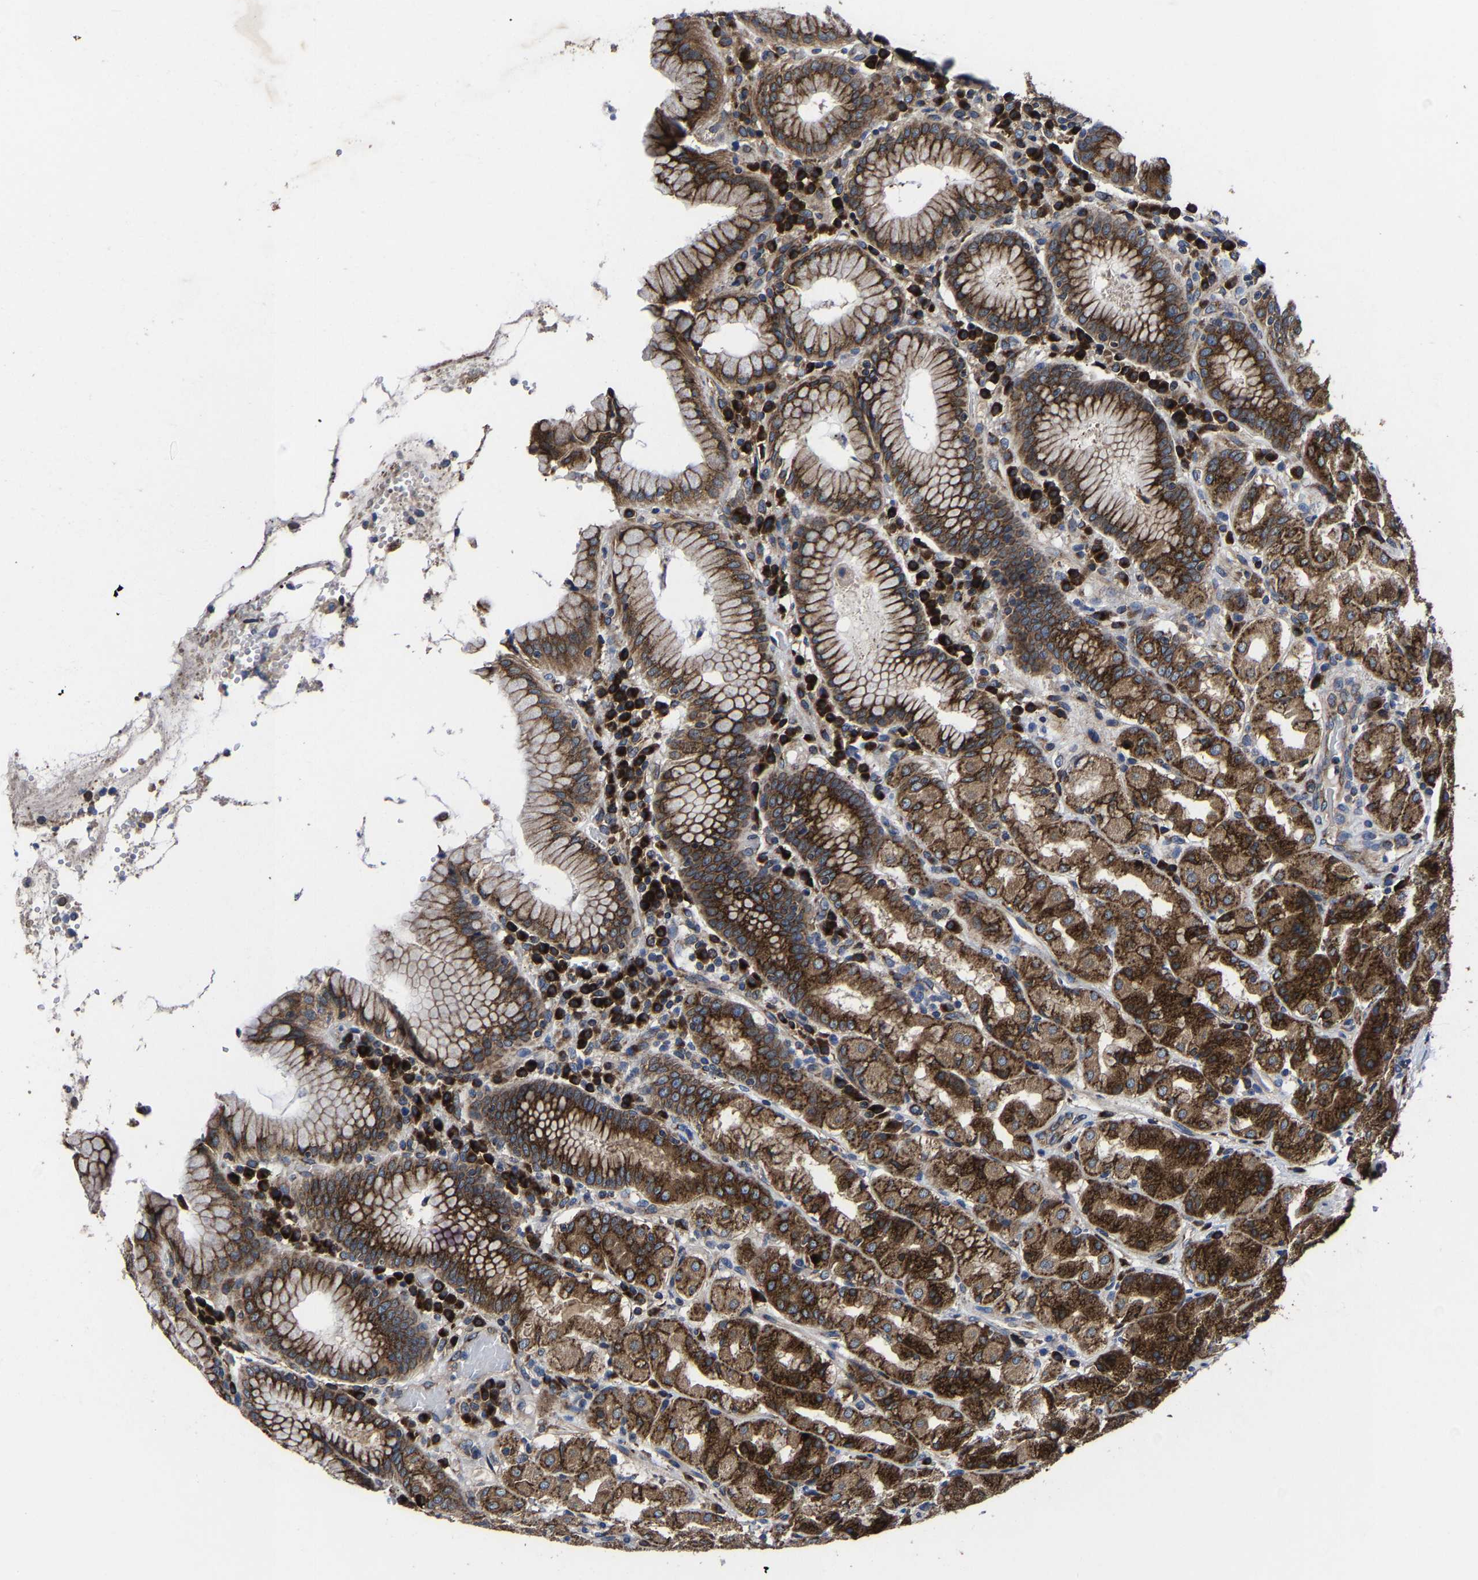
{"staining": {"intensity": "strong", "quantity": ">75%", "location": "cytoplasmic/membranous"}, "tissue": "stomach", "cell_type": "Glandular cells", "image_type": "normal", "snomed": [{"axis": "morphology", "description": "Normal tissue, NOS"}, {"axis": "topography", "description": "Stomach"}, {"axis": "topography", "description": "Stomach, lower"}], "caption": "About >75% of glandular cells in unremarkable stomach demonstrate strong cytoplasmic/membranous protein staining as visualized by brown immunohistochemical staining.", "gene": "EBAG9", "patient": {"sex": "female", "age": 56}}